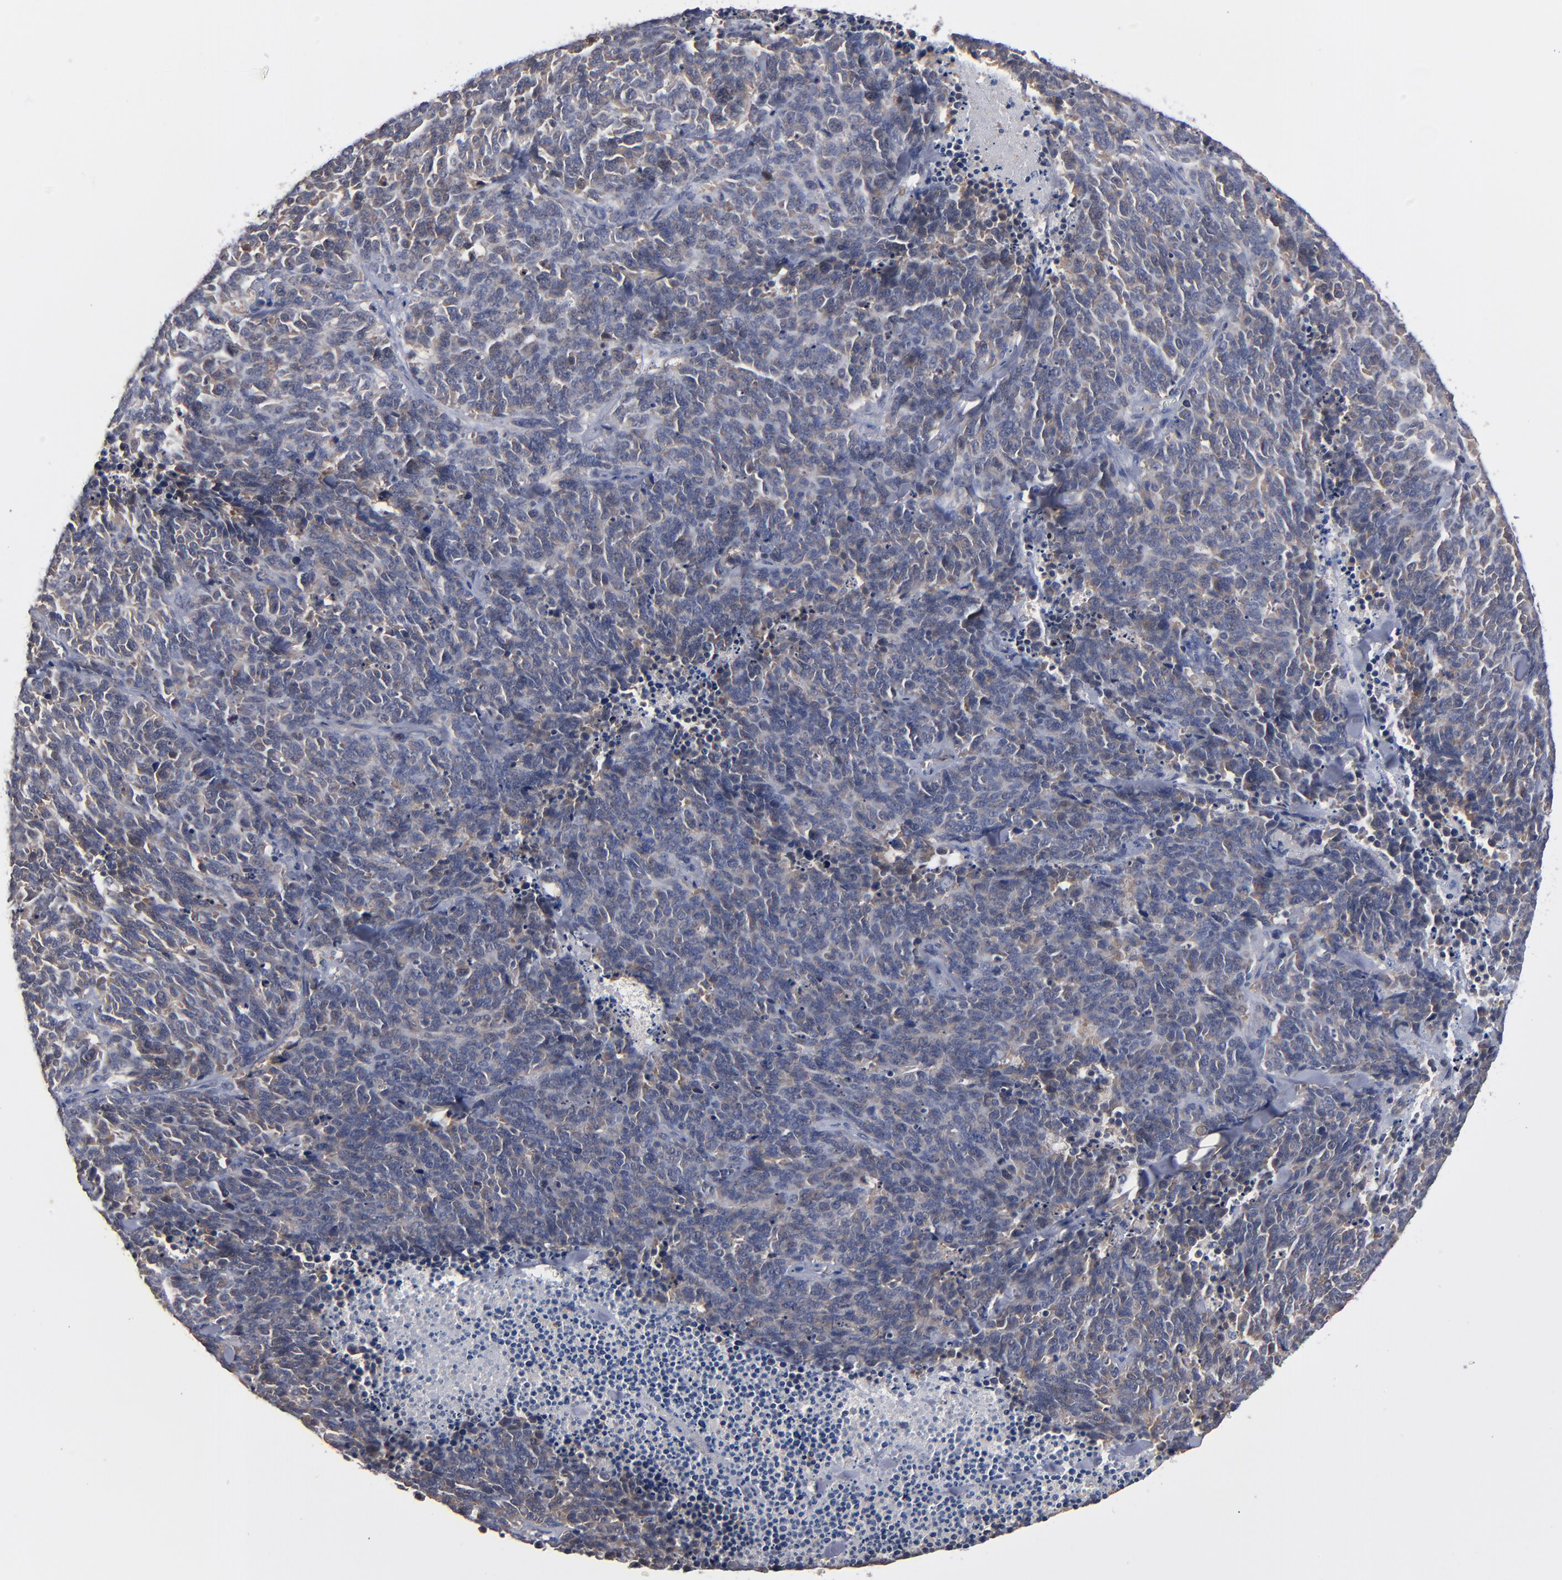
{"staining": {"intensity": "weak", "quantity": "<25%", "location": "cytoplasmic/membranous"}, "tissue": "lung cancer", "cell_type": "Tumor cells", "image_type": "cancer", "snomed": [{"axis": "morphology", "description": "Neoplasm, malignant, NOS"}, {"axis": "topography", "description": "Lung"}], "caption": "IHC of lung neoplasm (malignant) exhibits no staining in tumor cells.", "gene": "ALG13", "patient": {"sex": "female", "age": 58}}